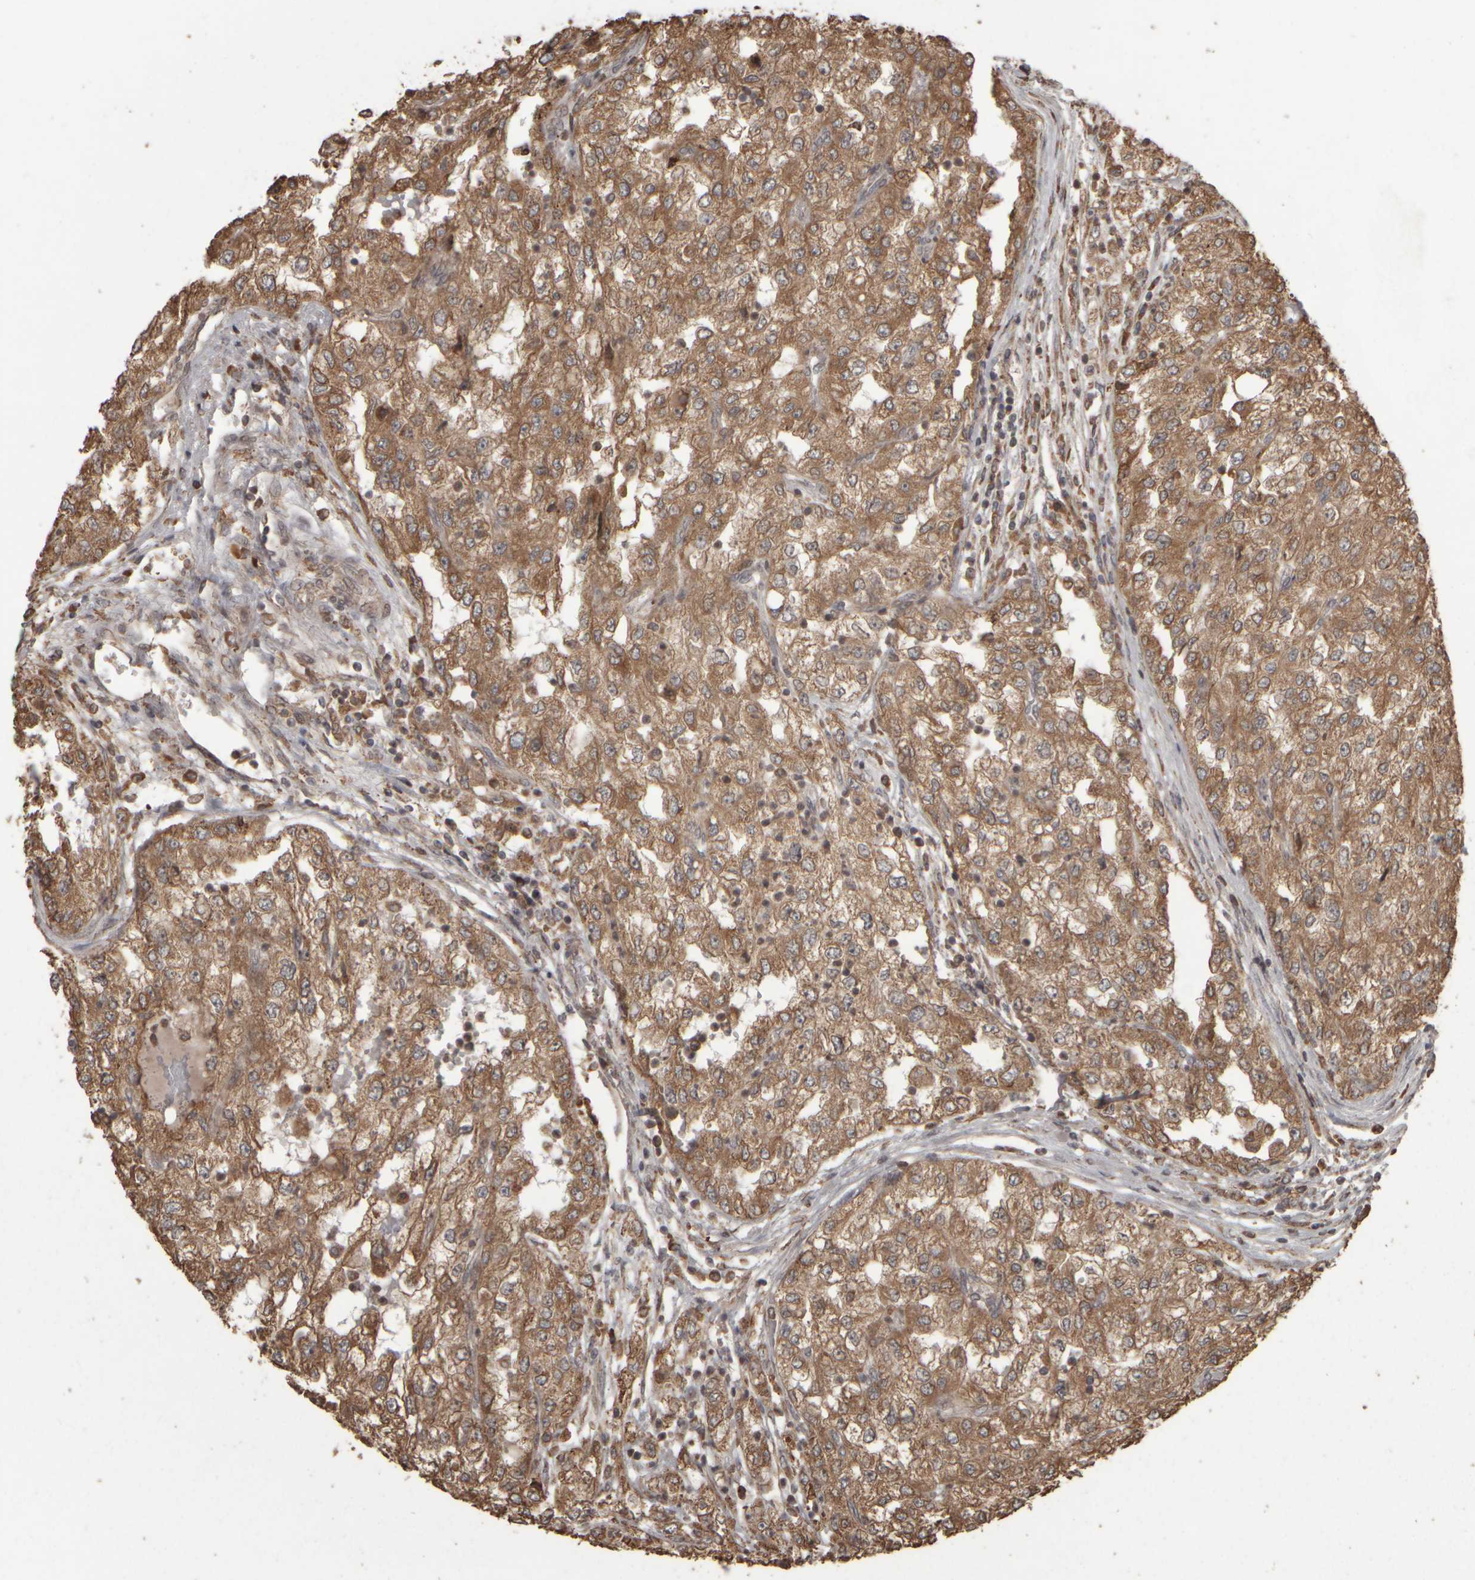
{"staining": {"intensity": "moderate", "quantity": ">75%", "location": "cytoplasmic/membranous"}, "tissue": "renal cancer", "cell_type": "Tumor cells", "image_type": "cancer", "snomed": [{"axis": "morphology", "description": "Adenocarcinoma, NOS"}, {"axis": "topography", "description": "Kidney"}], "caption": "Renal adenocarcinoma was stained to show a protein in brown. There is medium levels of moderate cytoplasmic/membranous positivity in approximately >75% of tumor cells.", "gene": "AGBL3", "patient": {"sex": "female", "age": 54}}